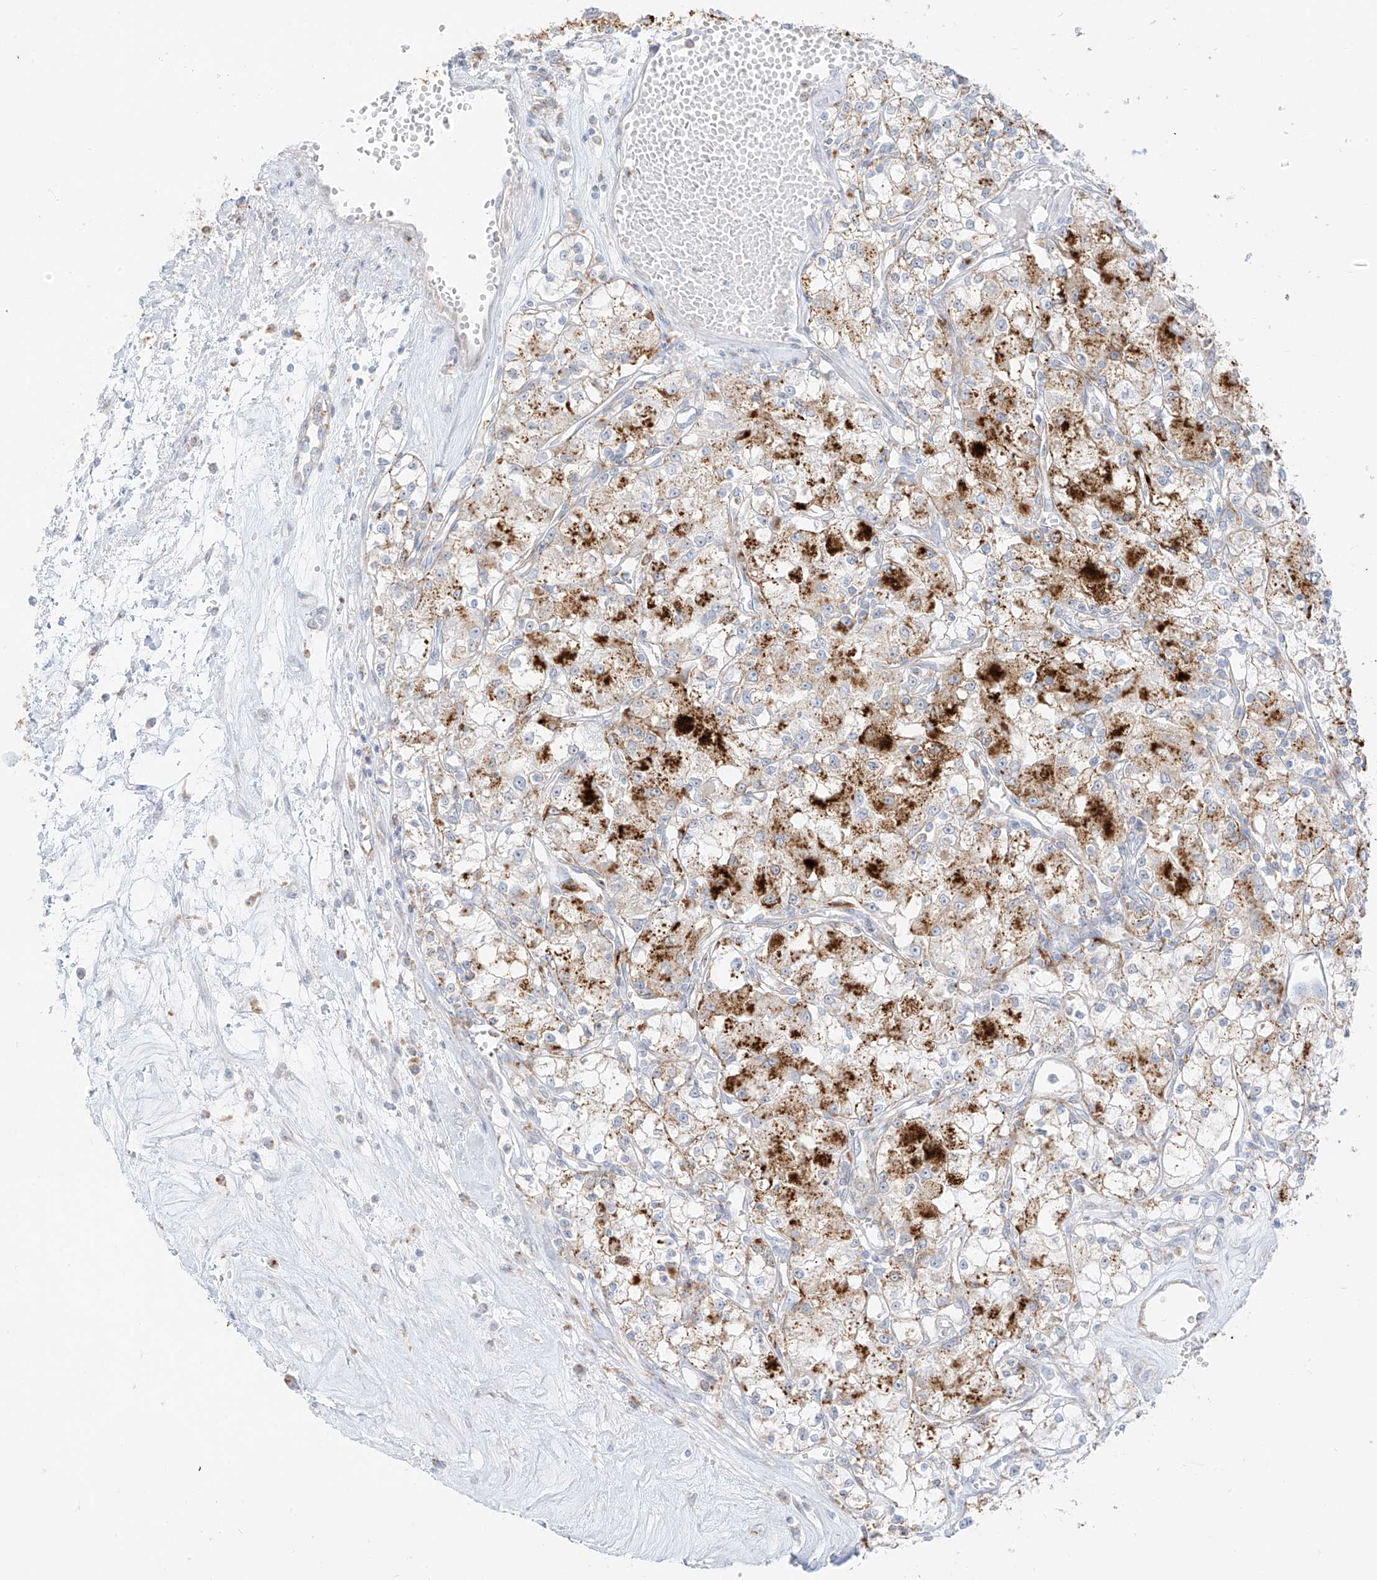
{"staining": {"intensity": "moderate", "quantity": ">75%", "location": "cytoplasmic/membranous"}, "tissue": "renal cancer", "cell_type": "Tumor cells", "image_type": "cancer", "snomed": [{"axis": "morphology", "description": "Adenocarcinoma, NOS"}, {"axis": "topography", "description": "Kidney"}], "caption": "Immunohistochemical staining of human renal cancer (adenocarcinoma) reveals moderate cytoplasmic/membranous protein expression in about >75% of tumor cells.", "gene": "SLC35F6", "patient": {"sex": "female", "age": 59}}